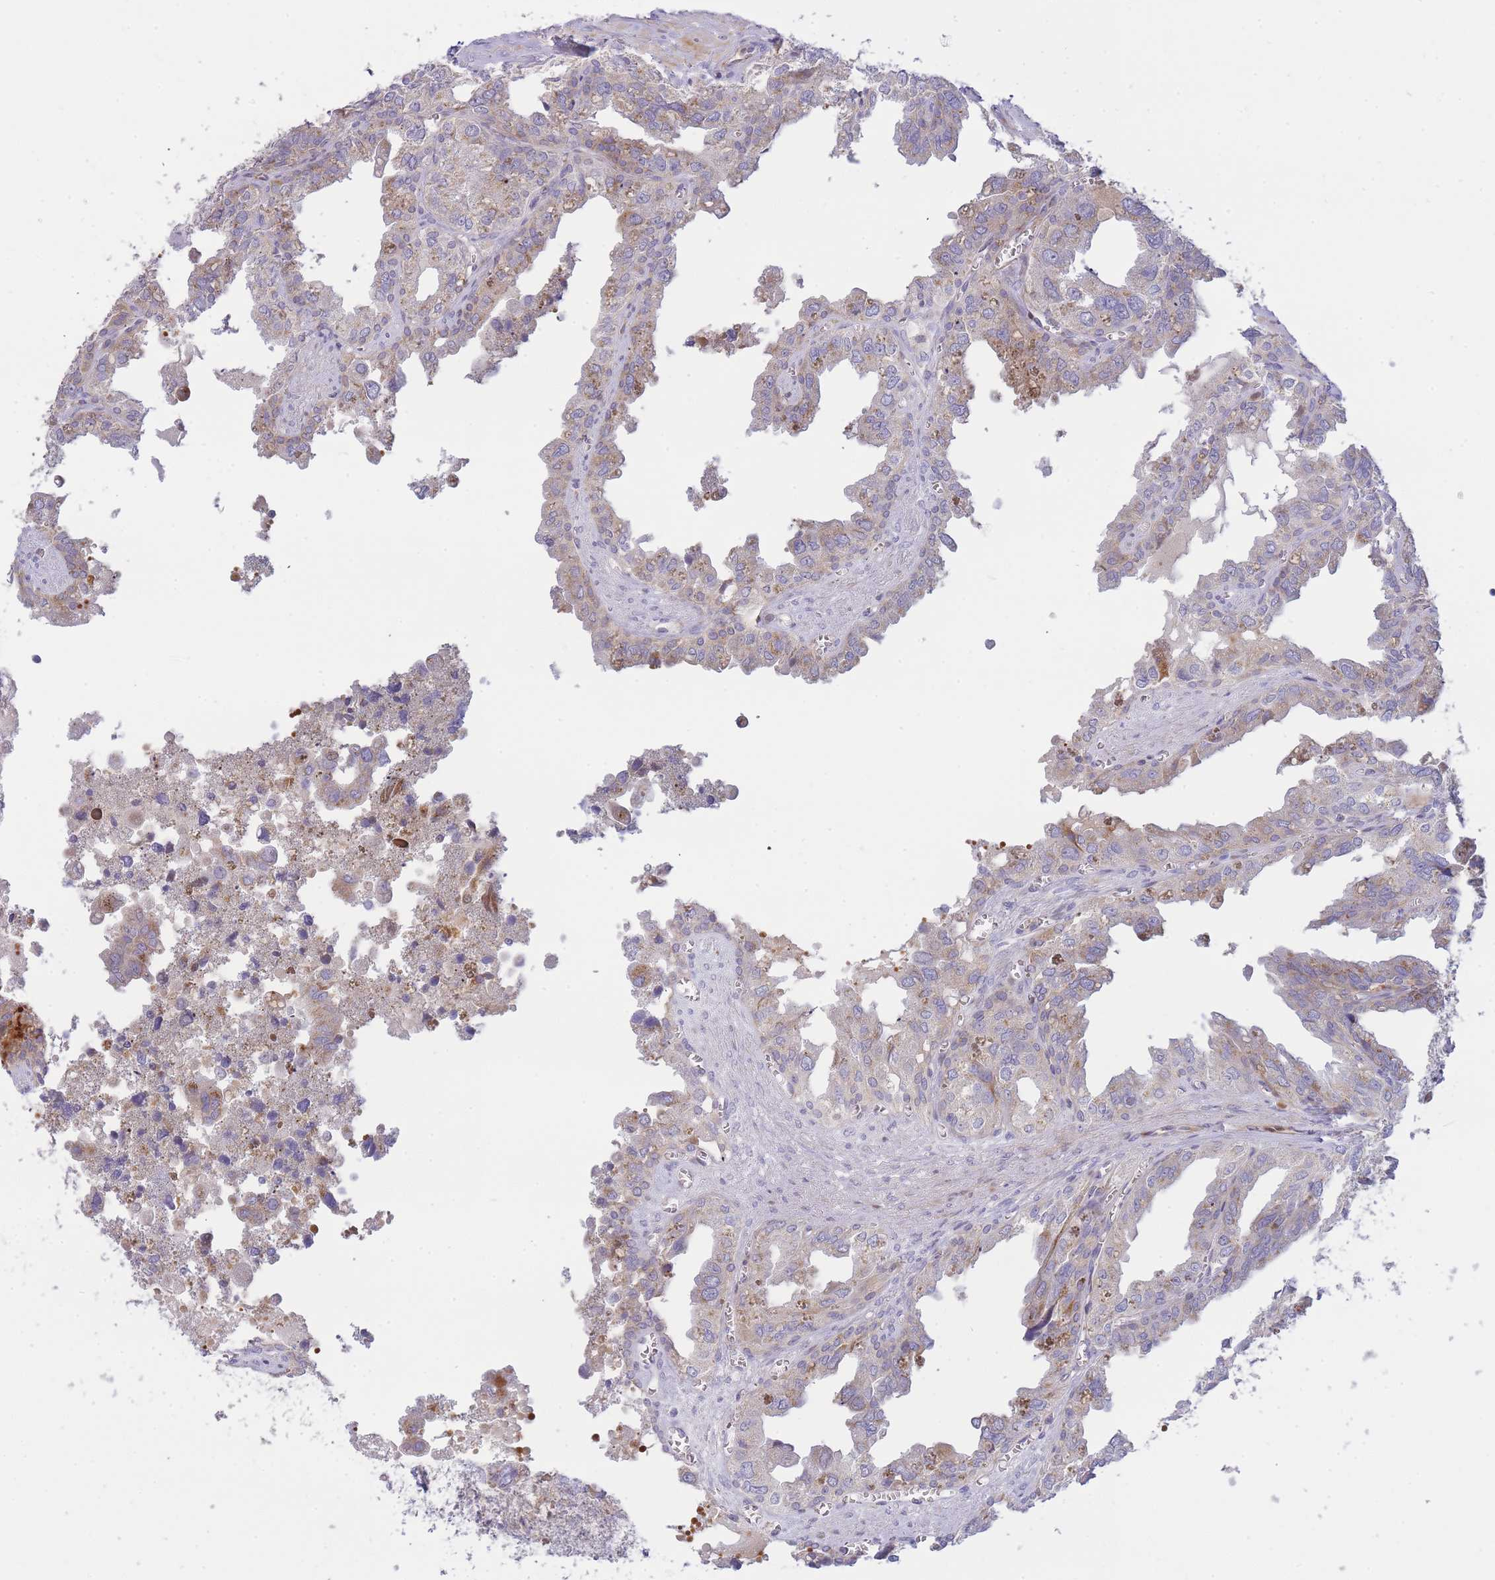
{"staining": {"intensity": "moderate", "quantity": "25%-75%", "location": "cytoplasmic/membranous"}, "tissue": "seminal vesicle", "cell_type": "Glandular cells", "image_type": "normal", "snomed": [{"axis": "morphology", "description": "Normal tissue, NOS"}, {"axis": "topography", "description": "Seminal veicle"}], "caption": "Immunohistochemistry (IHC) image of normal seminal vesicle: human seminal vesicle stained using IHC demonstrates medium levels of moderate protein expression localized specifically in the cytoplasmic/membranous of glandular cells, appearing as a cytoplasmic/membranous brown color.", "gene": "ATP5MC2", "patient": {"sex": "male", "age": 67}}